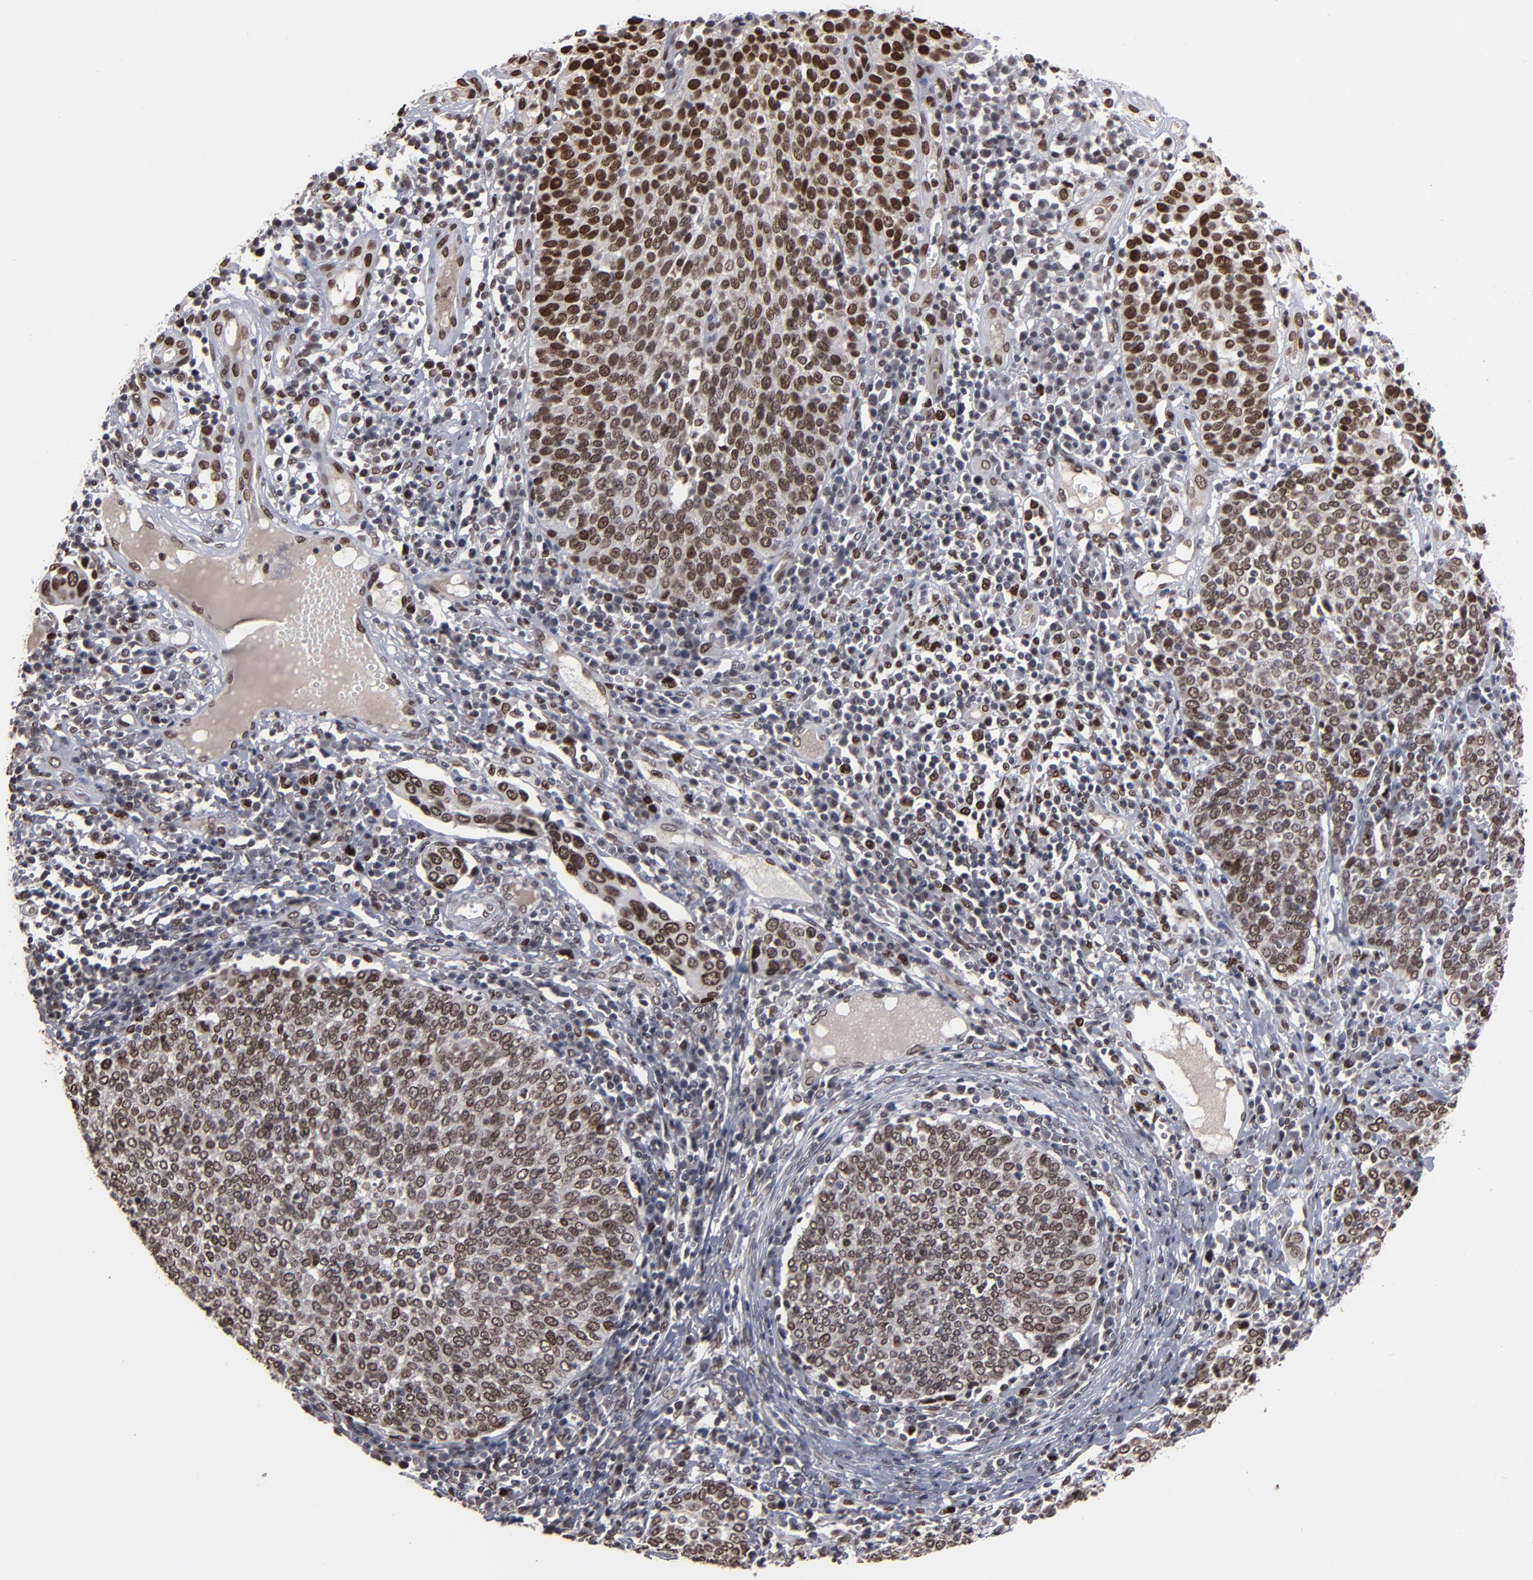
{"staining": {"intensity": "moderate", "quantity": "25%-75%", "location": "cytoplasmic/membranous,nuclear"}, "tissue": "cervical cancer", "cell_type": "Tumor cells", "image_type": "cancer", "snomed": [{"axis": "morphology", "description": "Squamous cell carcinoma, NOS"}, {"axis": "topography", "description": "Cervix"}], "caption": "Cervical squamous cell carcinoma tissue reveals moderate cytoplasmic/membranous and nuclear expression in approximately 25%-75% of tumor cells, visualized by immunohistochemistry. Immunohistochemistry stains the protein in brown and the nuclei are stained blue.", "gene": "BAZ1A", "patient": {"sex": "female", "age": 40}}